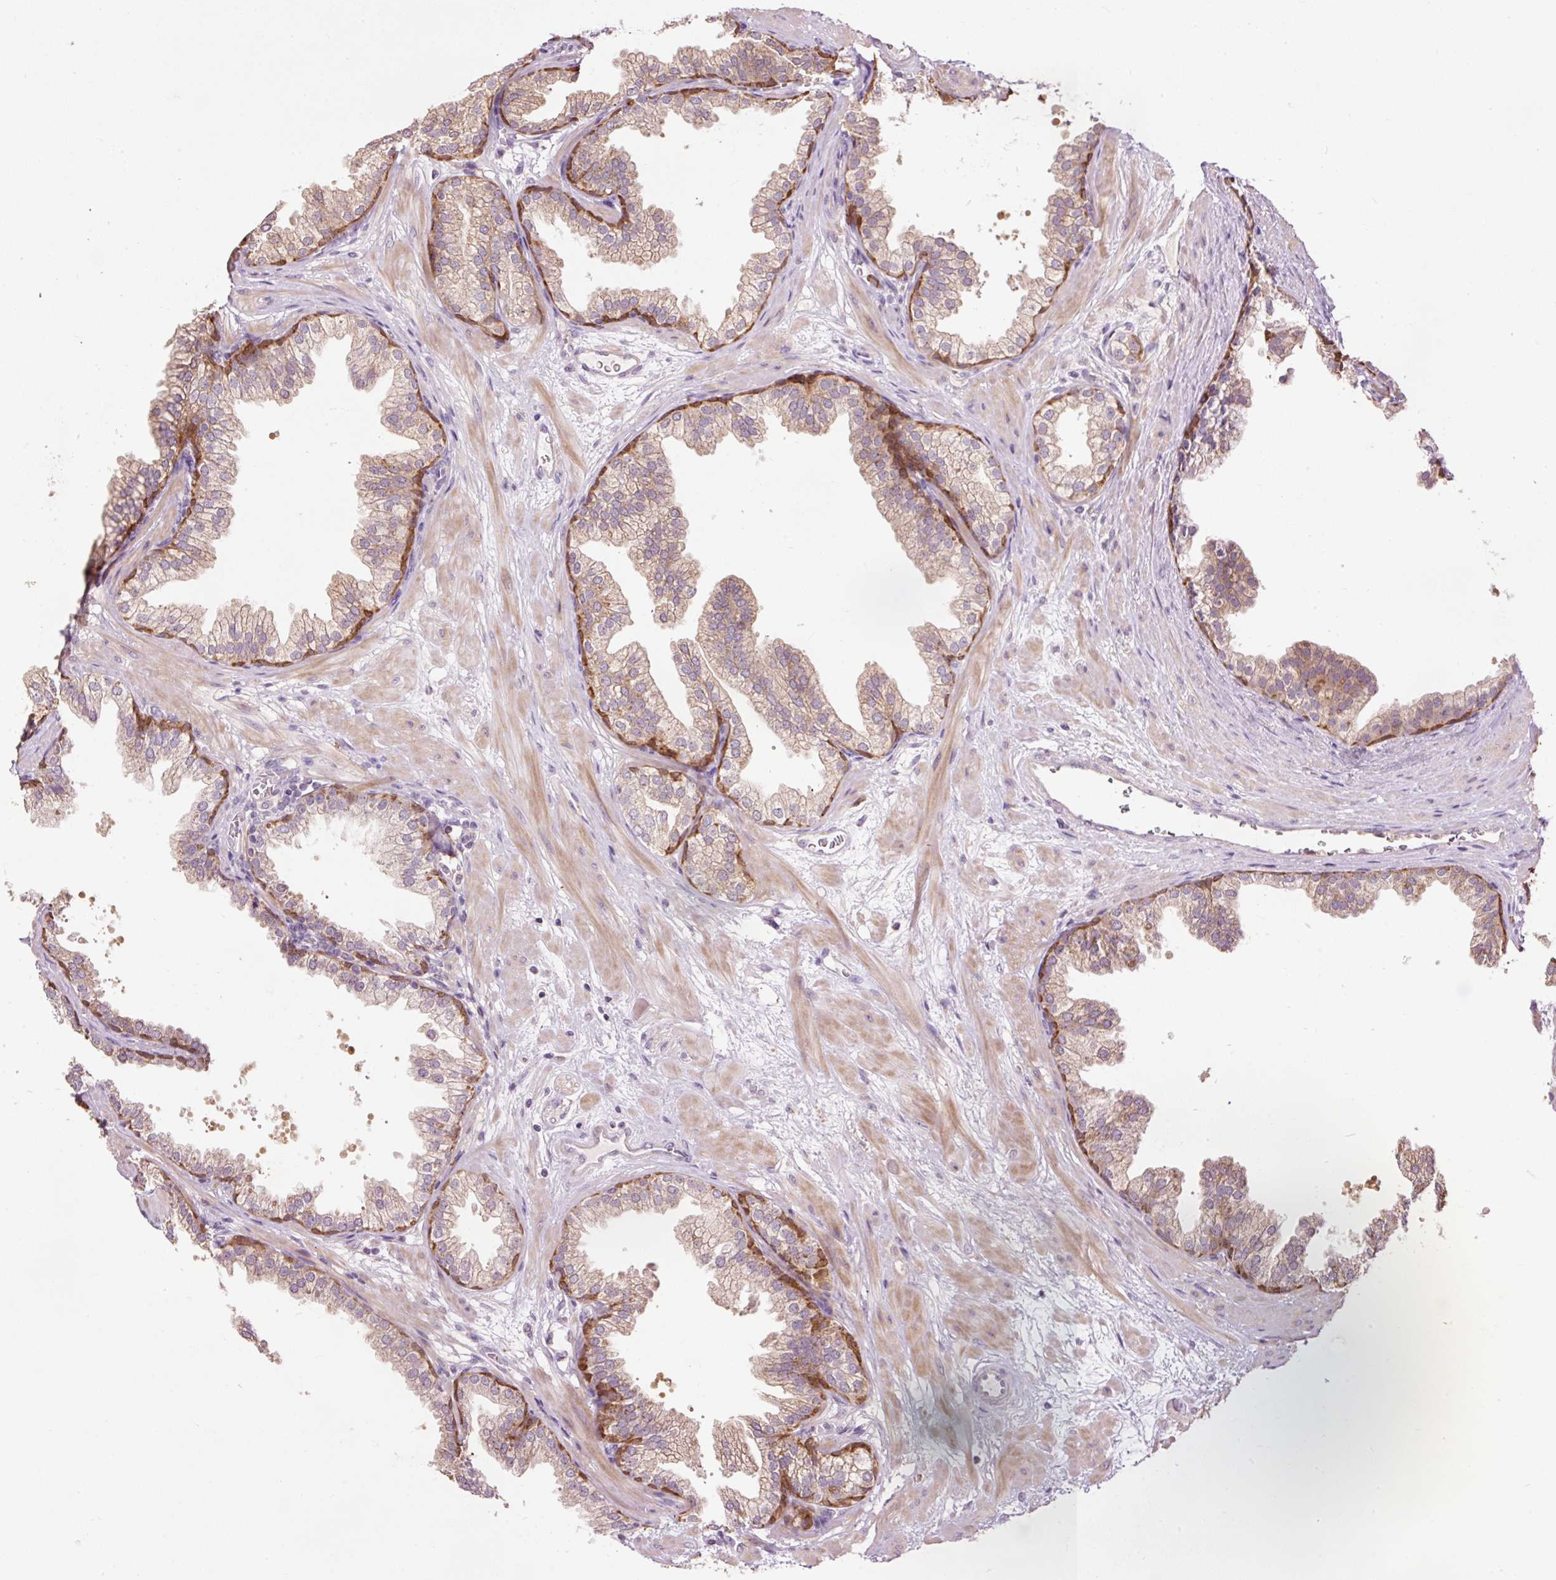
{"staining": {"intensity": "weak", "quantity": "25%-75%", "location": "cytoplasmic/membranous"}, "tissue": "prostate", "cell_type": "Glandular cells", "image_type": "normal", "snomed": [{"axis": "morphology", "description": "Normal tissue, NOS"}, {"axis": "topography", "description": "Prostate"}], "caption": "A high-resolution photomicrograph shows immunohistochemistry staining of benign prostate, which displays weak cytoplasmic/membranous staining in approximately 25%-75% of glandular cells. (brown staining indicates protein expression, while blue staining denotes nuclei).", "gene": "PRDX5", "patient": {"sex": "male", "age": 37}}